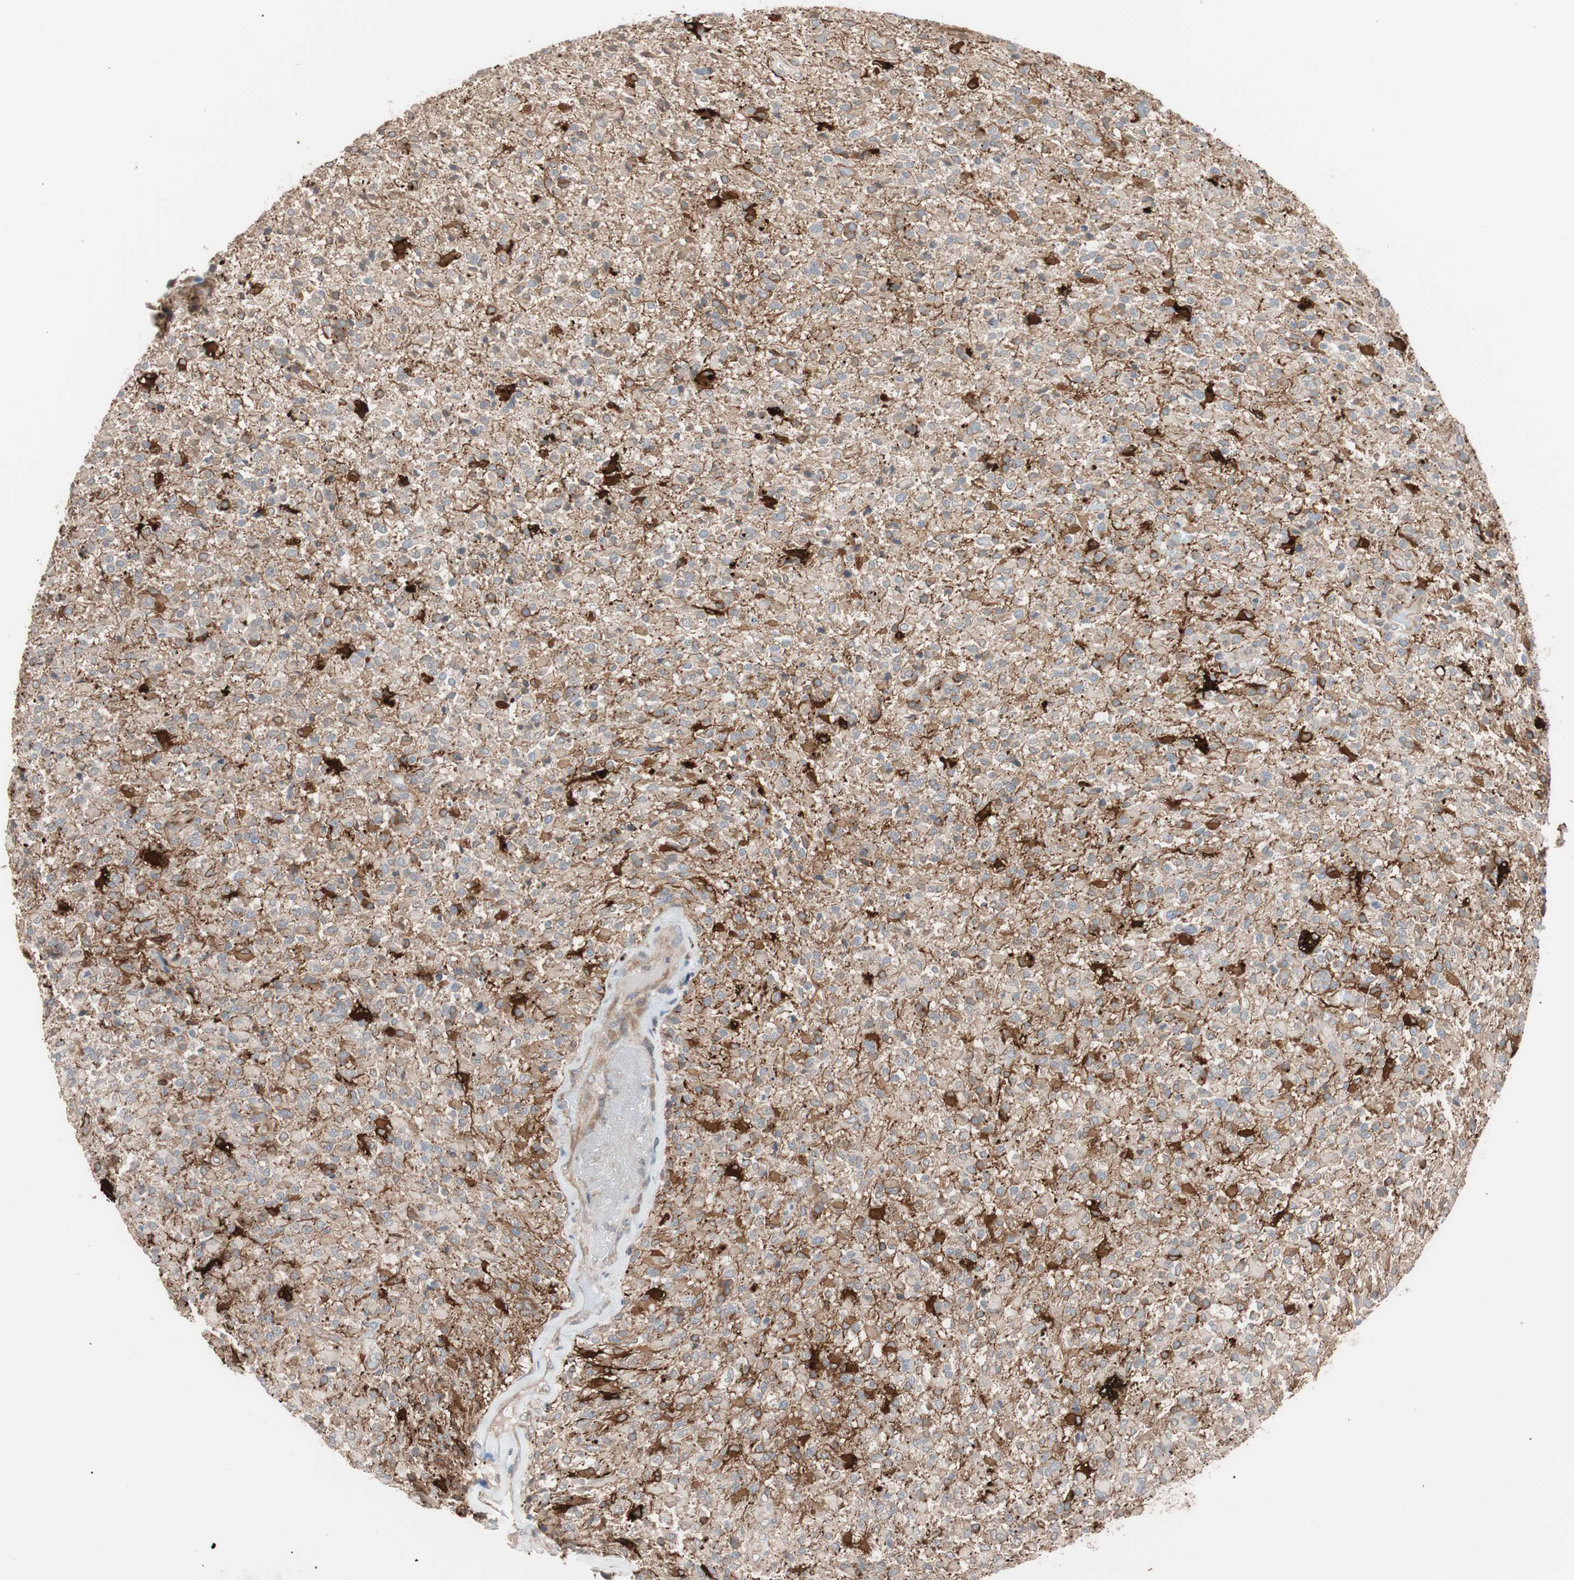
{"staining": {"intensity": "moderate", "quantity": ">75%", "location": "cytoplasmic/membranous"}, "tissue": "glioma", "cell_type": "Tumor cells", "image_type": "cancer", "snomed": [{"axis": "morphology", "description": "Glioma, malignant, High grade"}, {"axis": "topography", "description": "Brain"}], "caption": "Brown immunohistochemical staining in human glioma demonstrates moderate cytoplasmic/membranous expression in approximately >75% of tumor cells.", "gene": "SMG1", "patient": {"sex": "male", "age": 71}}